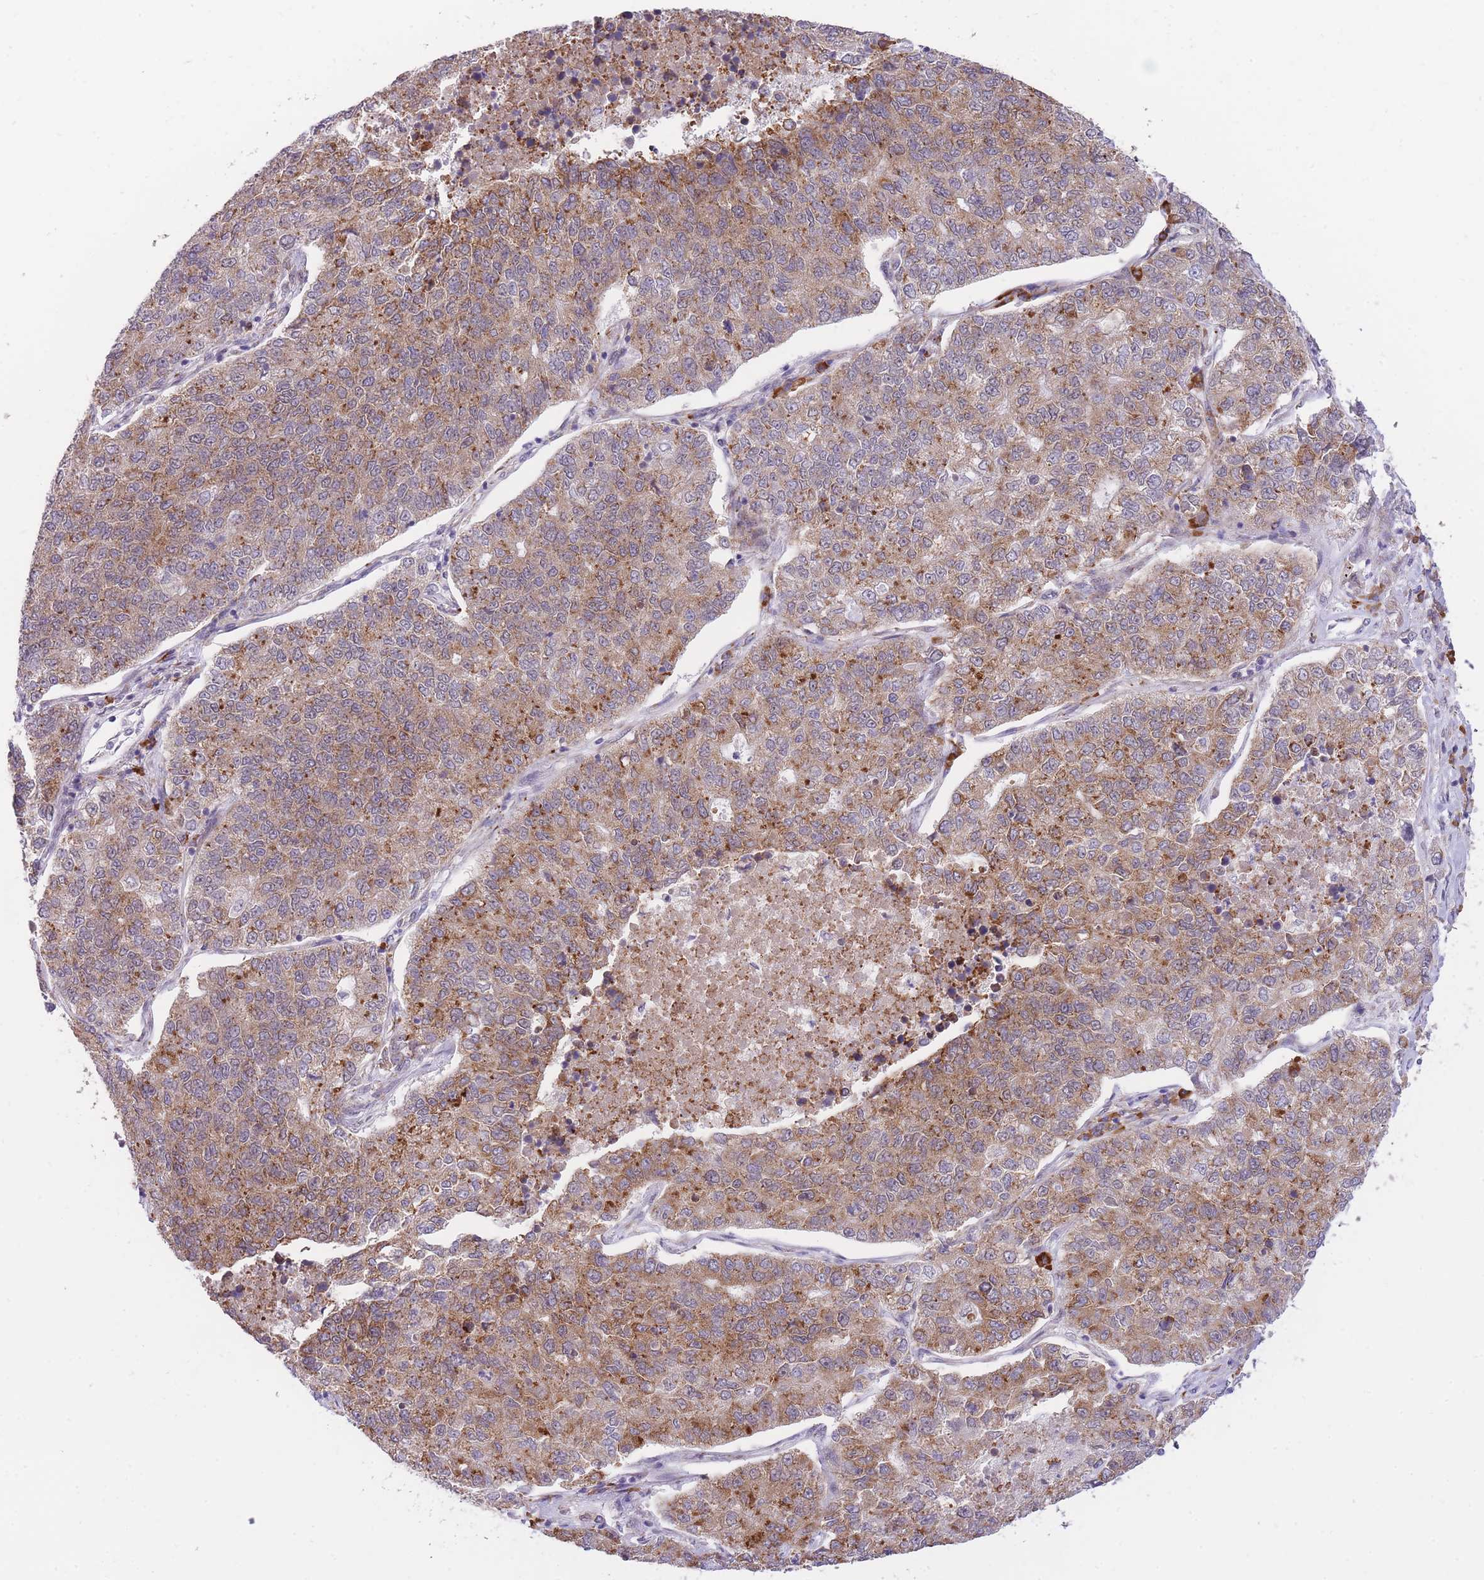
{"staining": {"intensity": "moderate", "quantity": ">75%", "location": "cytoplasmic/membranous"}, "tissue": "lung cancer", "cell_type": "Tumor cells", "image_type": "cancer", "snomed": [{"axis": "morphology", "description": "Adenocarcinoma, NOS"}, {"axis": "topography", "description": "Lung"}], "caption": "The histopathology image demonstrates staining of lung adenocarcinoma, revealing moderate cytoplasmic/membranous protein expression (brown color) within tumor cells.", "gene": "EXOSC8", "patient": {"sex": "male", "age": 49}}